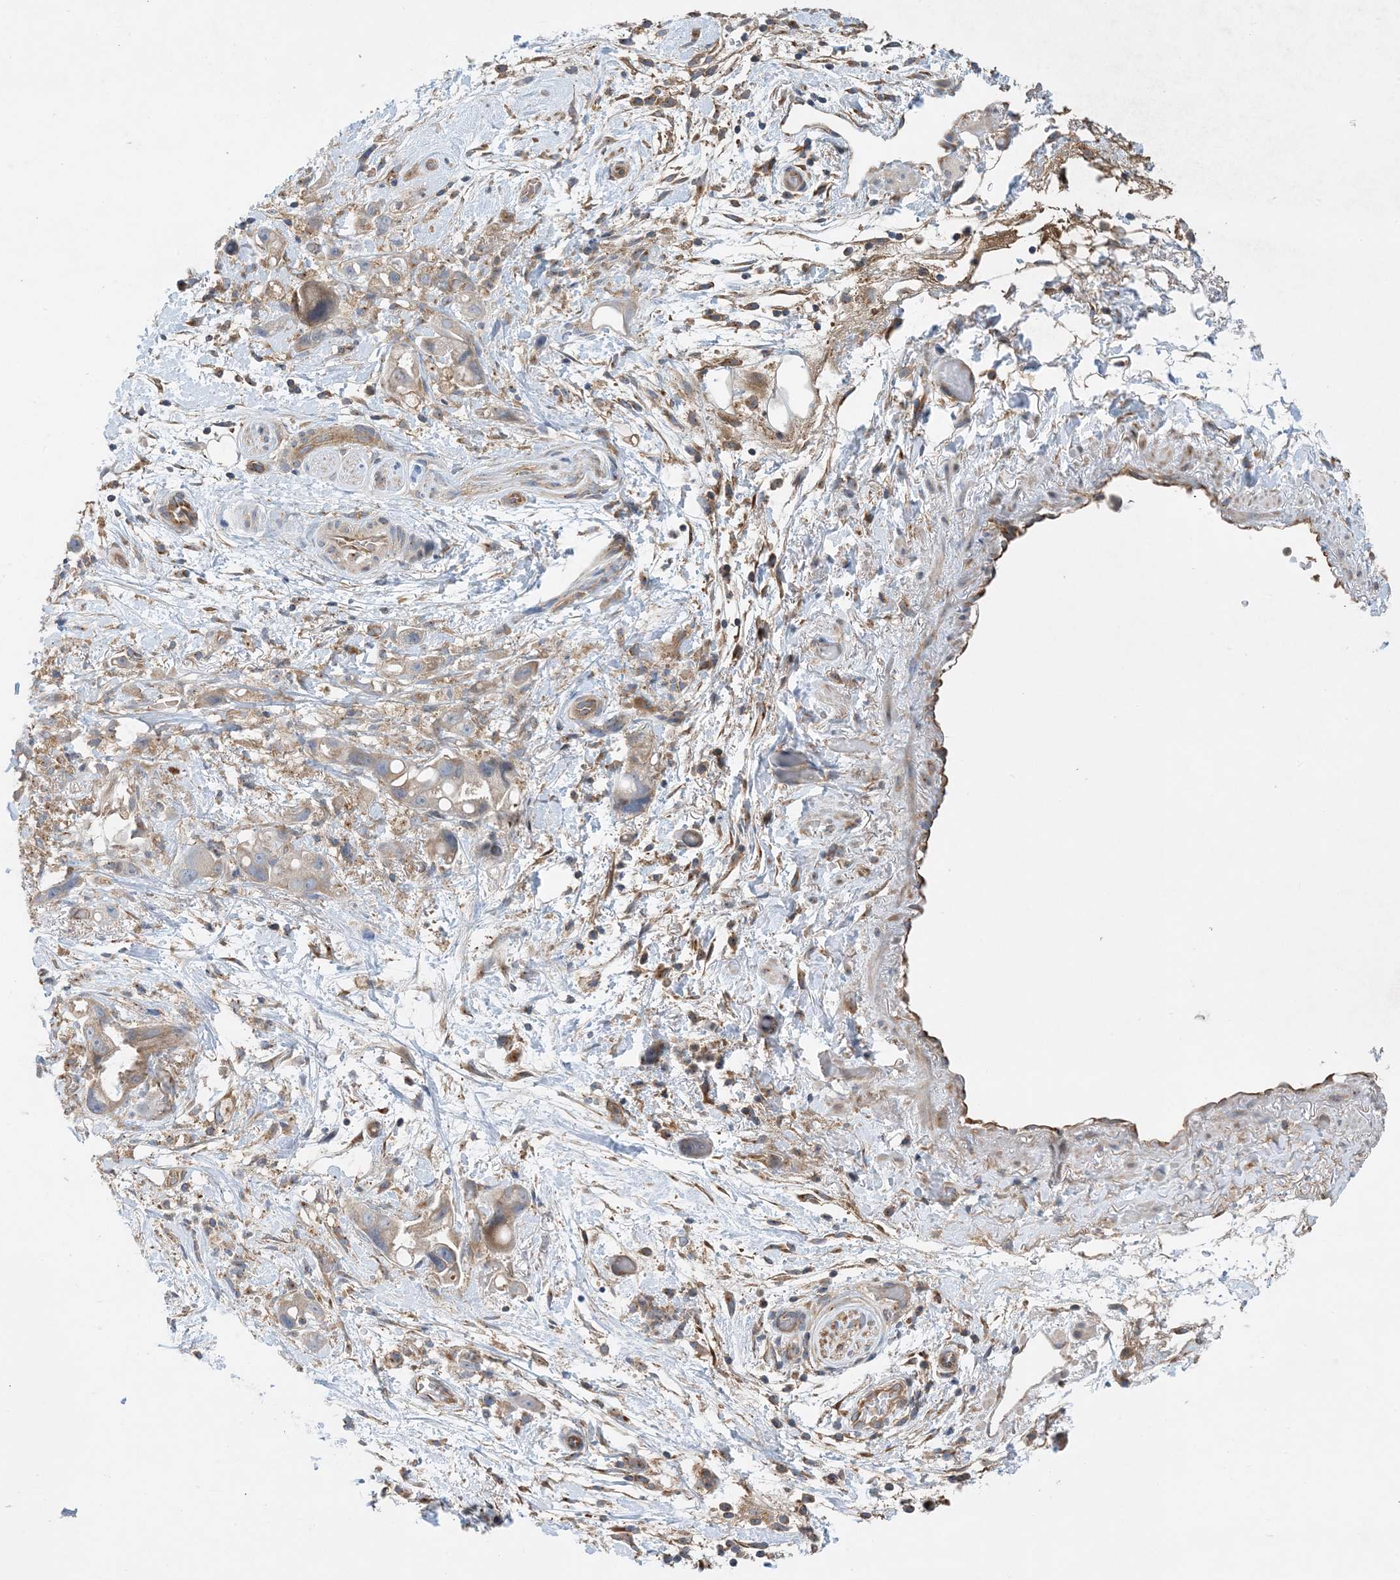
{"staining": {"intensity": "weak", "quantity": "<25%", "location": "cytoplasmic/membranous"}, "tissue": "pancreatic cancer", "cell_type": "Tumor cells", "image_type": "cancer", "snomed": [{"axis": "morphology", "description": "Normal tissue, NOS"}, {"axis": "morphology", "description": "Adenocarcinoma, NOS"}, {"axis": "topography", "description": "Pancreas"}], "caption": "The immunohistochemistry photomicrograph has no significant staining in tumor cells of pancreatic cancer (adenocarcinoma) tissue. The staining is performed using DAB brown chromogen with nuclei counter-stained in using hematoxylin.", "gene": "SIDT1", "patient": {"sex": "female", "age": 68}}